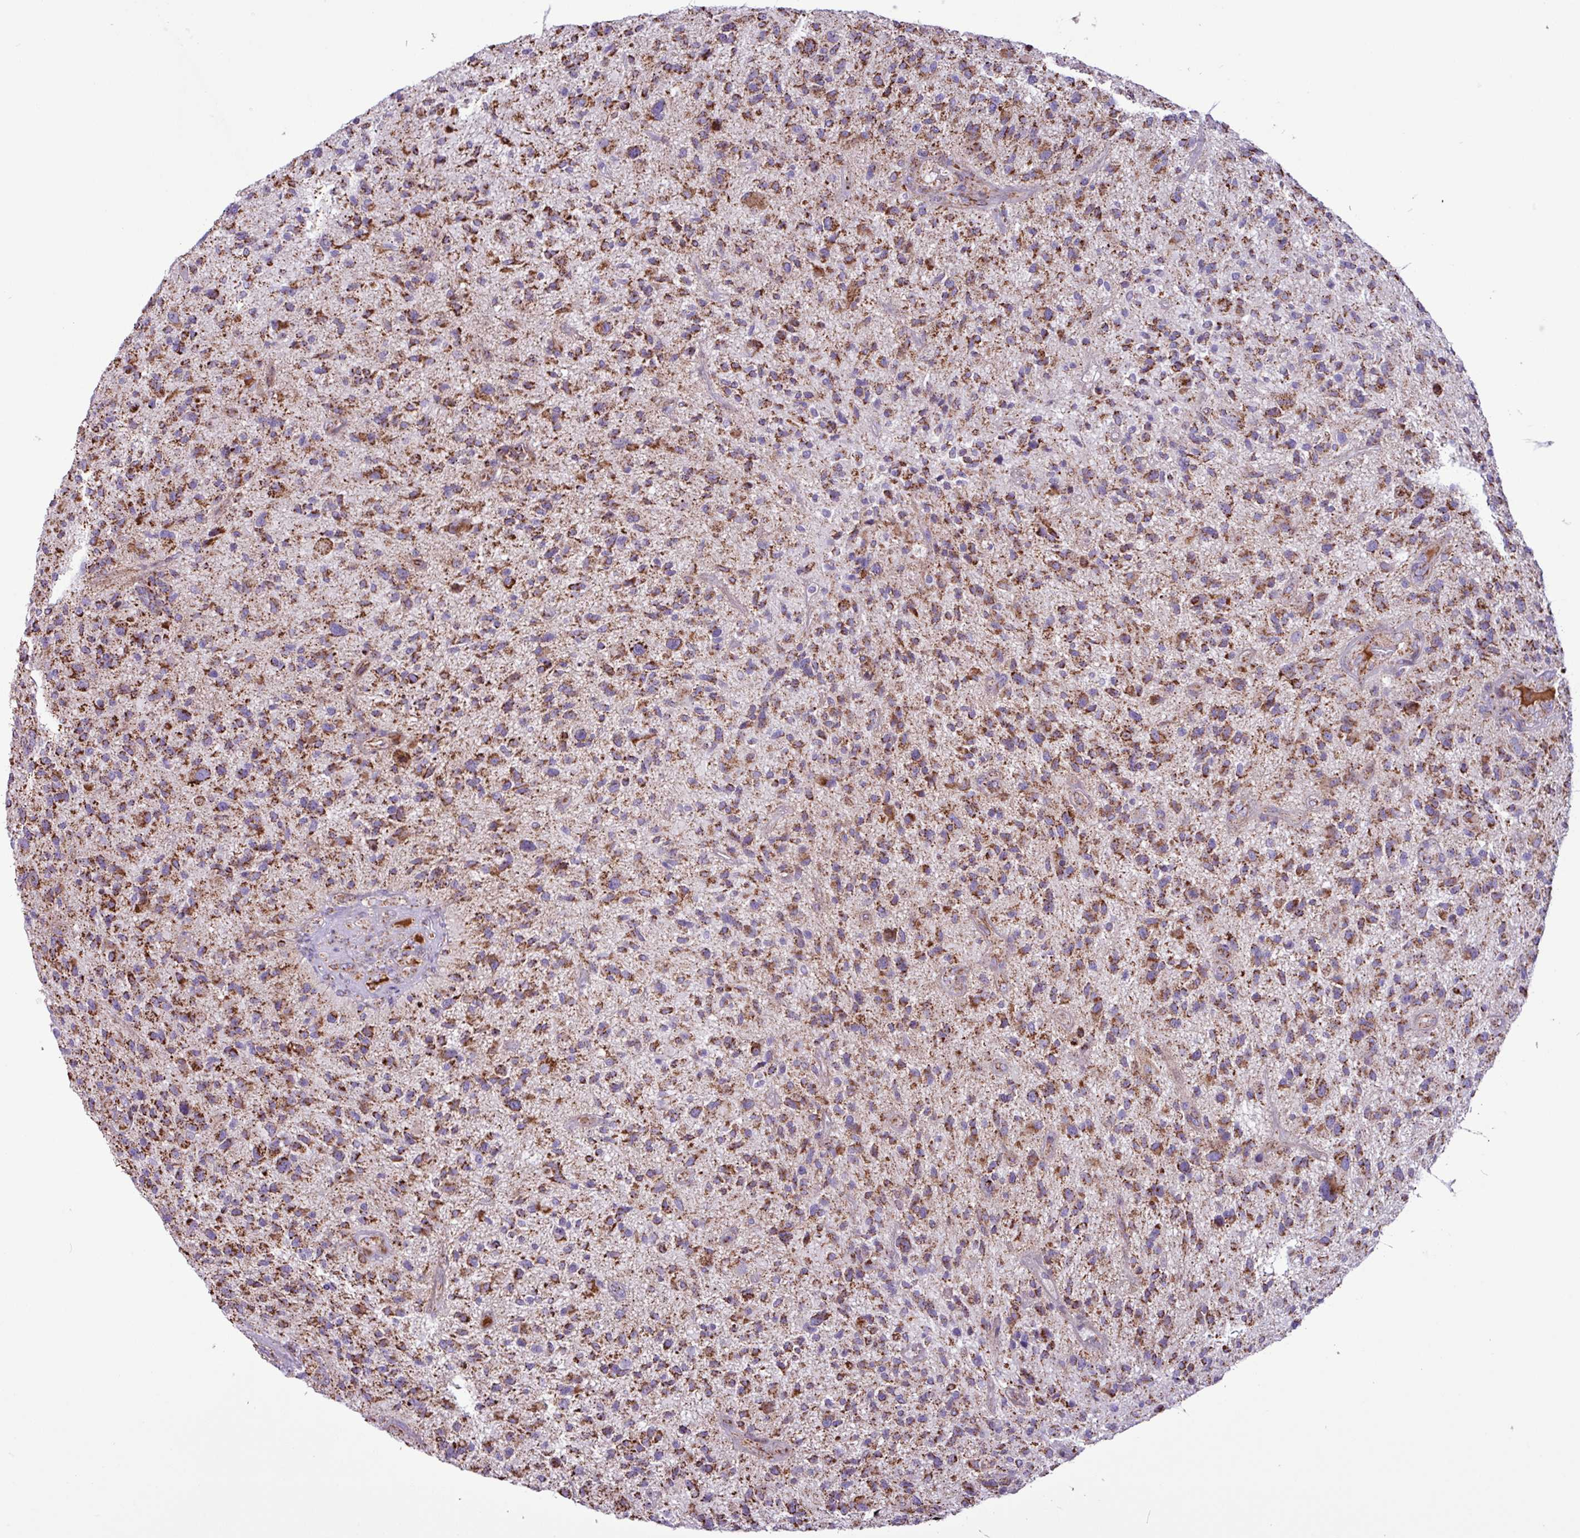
{"staining": {"intensity": "moderate", "quantity": ">75%", "location": "cytoplasmic/membranous"}, "tissue": "glioma", "cell_type": "Tumor cells", "image_type": "cancer", "snomed": [{"axis": "morphology", "description": "Glioma, malignant, High grade"}, {"axis": "topography", "description": "Brain"}], "caption": "Tumor cells display medium levels of moderate cytoplasmic/membranous staining in about >75% of cells in malignant glioma (high-grade). (DAB (3,3'-diaminobenzidine) IHC, brown staining for protein, blue staining for nuclei).", "gene": "RTL3", "patient": {"sex": "male", "age": 47}}